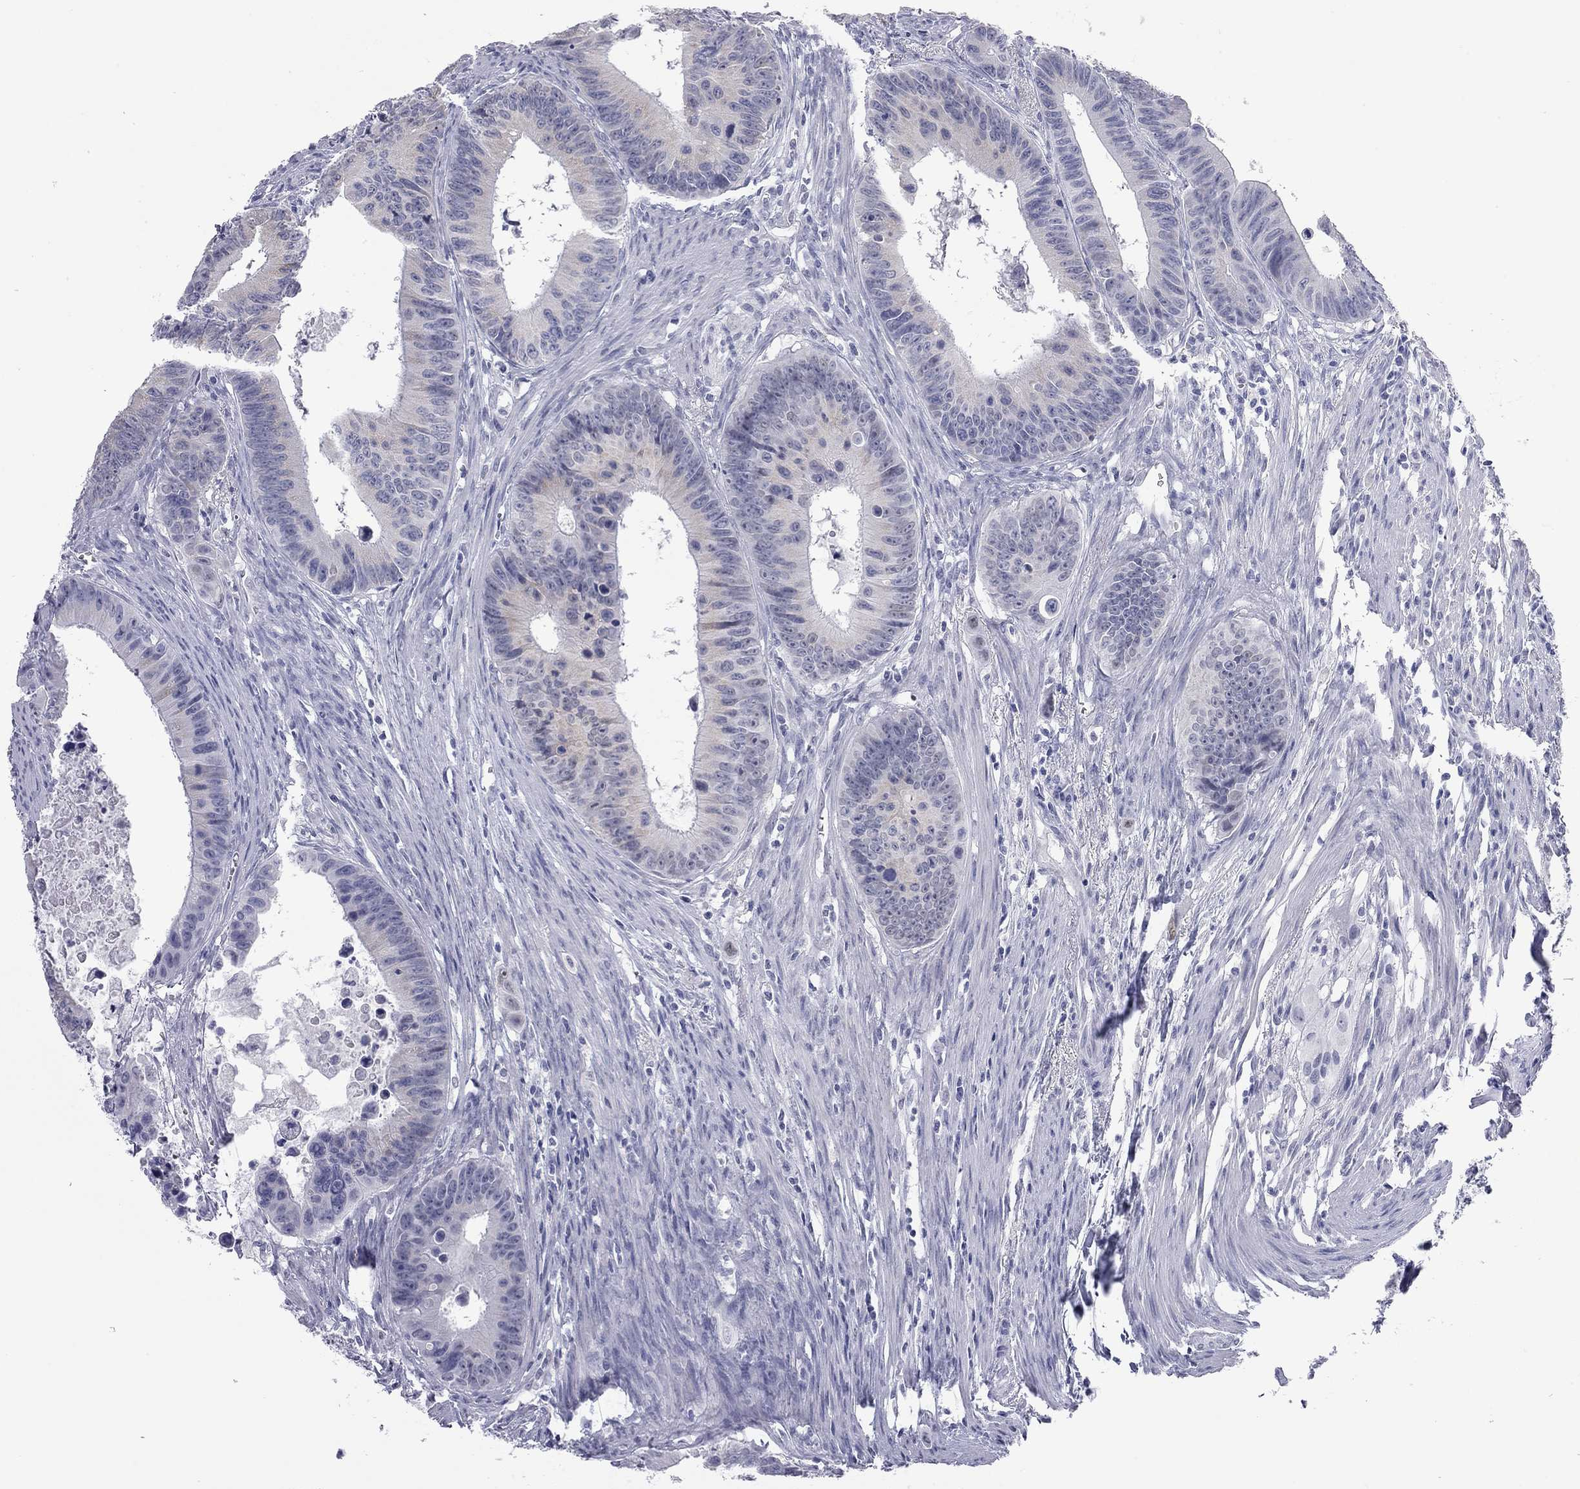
{"staining": {"intensity": "negative", "quantity": "none", "location": "none"}, "tissue": "colorectal cancer", "cell_type": "Tumor cells", "image_type": "cancer", "snomed": [{"axis": "morphology", "description": "Adenocarcinoma, NOS"}, {"axis": "topography", "description": "Colon"}], "caption": "The histopathology image demonstrates no significant positivity in tumor cells of colorectal adenocarcinoma.", "gene": "AK8", "patient": {"sex": "female", "age": 87}}